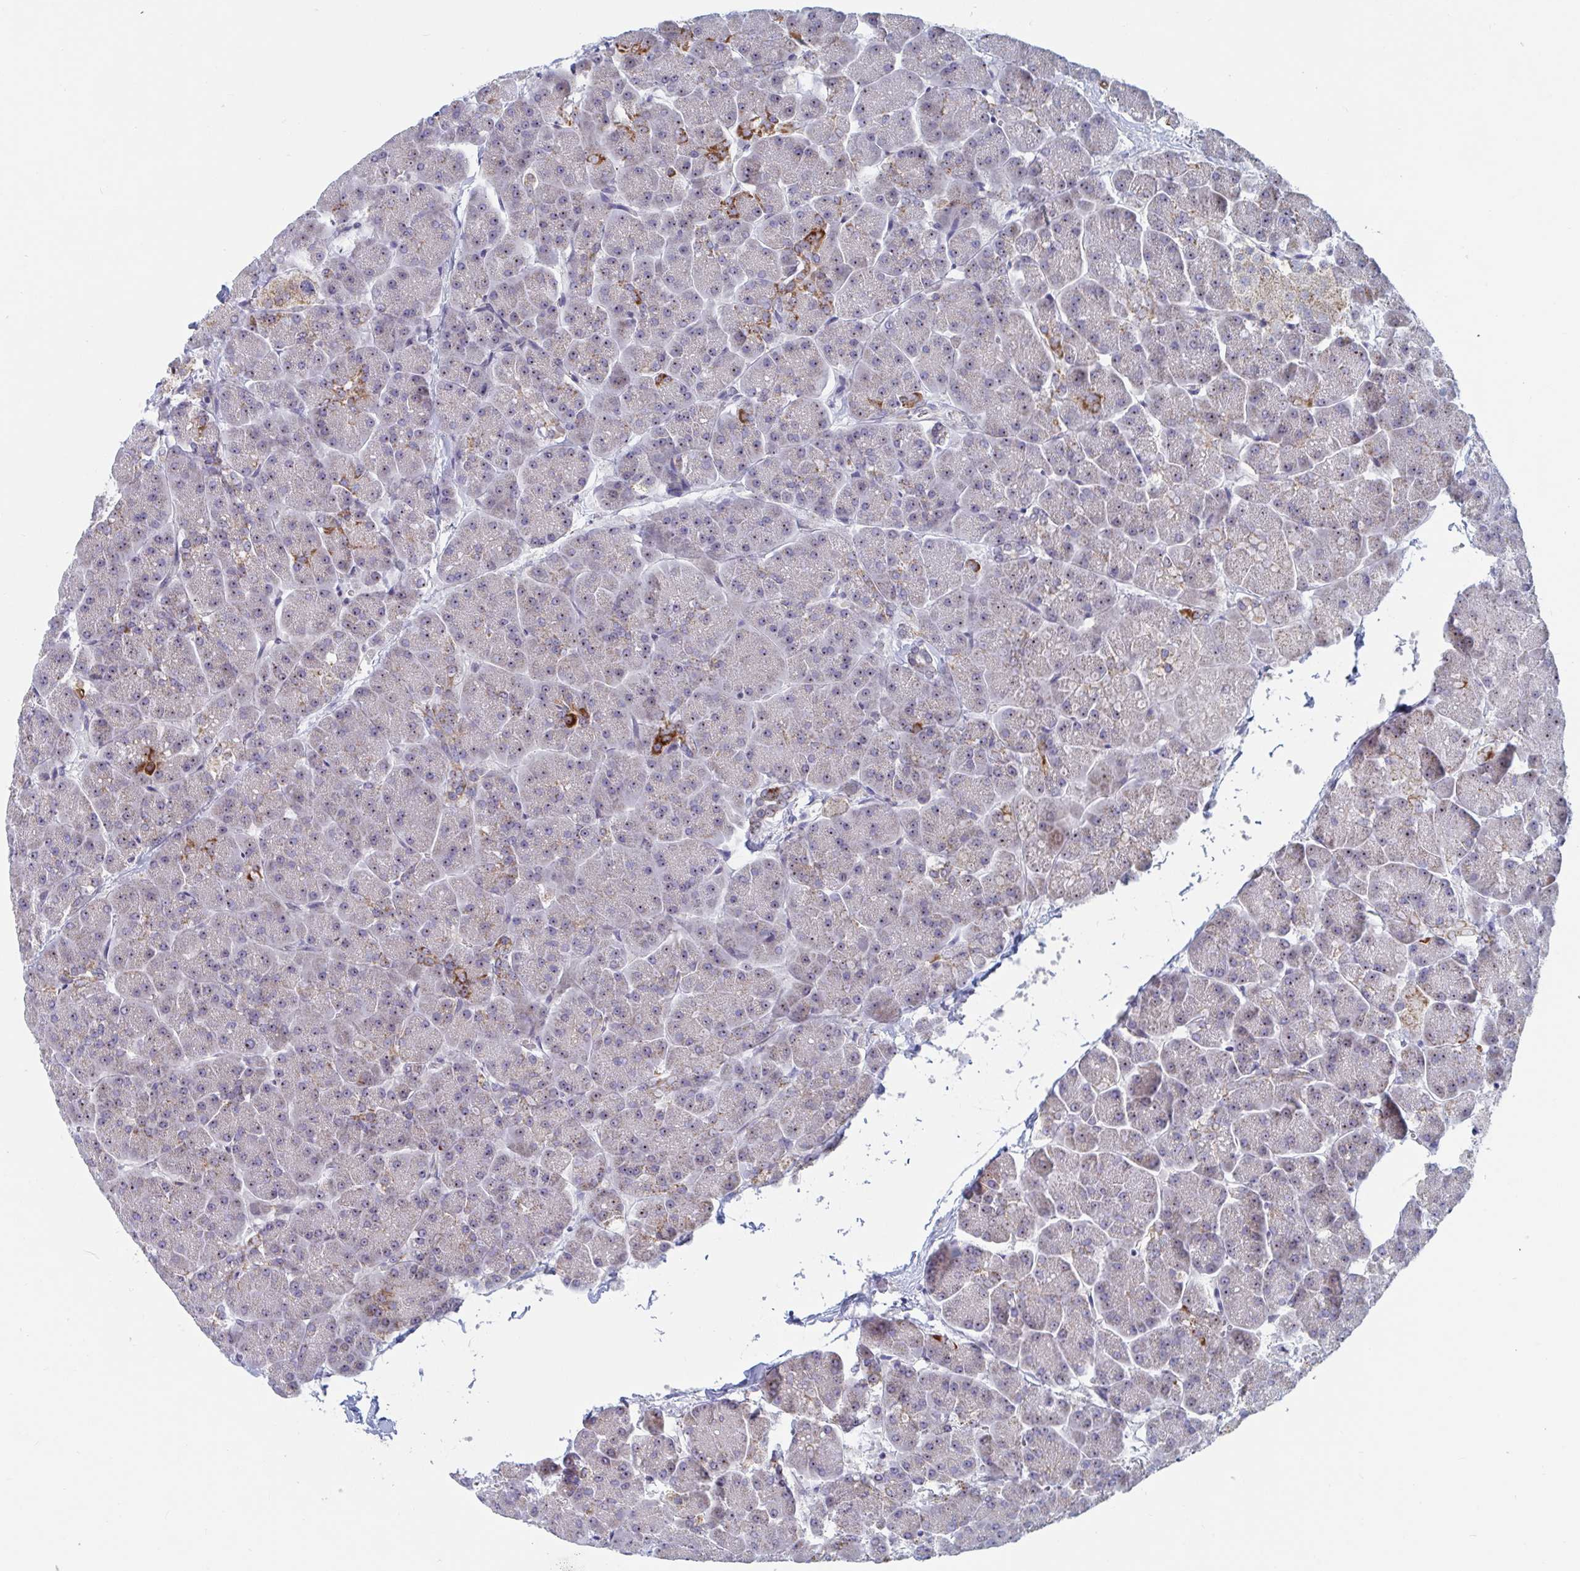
{"staining": {"intensity": "moderate", "quantity": "25%-75%", "location": "nuclear"}, "tissue": "pancreas", "cell_type": "Exocrine glandular cells", "image_type": "normal", "snomed": [{"axis": "morphology", "description": "Normal tissue, NOS"}, {"axis": "topography", "description": "Pancreas"}, {"axis": "topography", "description": "Peripheral nerve tissue"}], "caption": "IHC of normal pancreas reveals medium levels of moderate nuclear positivity in about 25%-75% of exocrine glandular cells.", "gene": "MRPL53", "patient": {"sex": "male", "age": 54}}